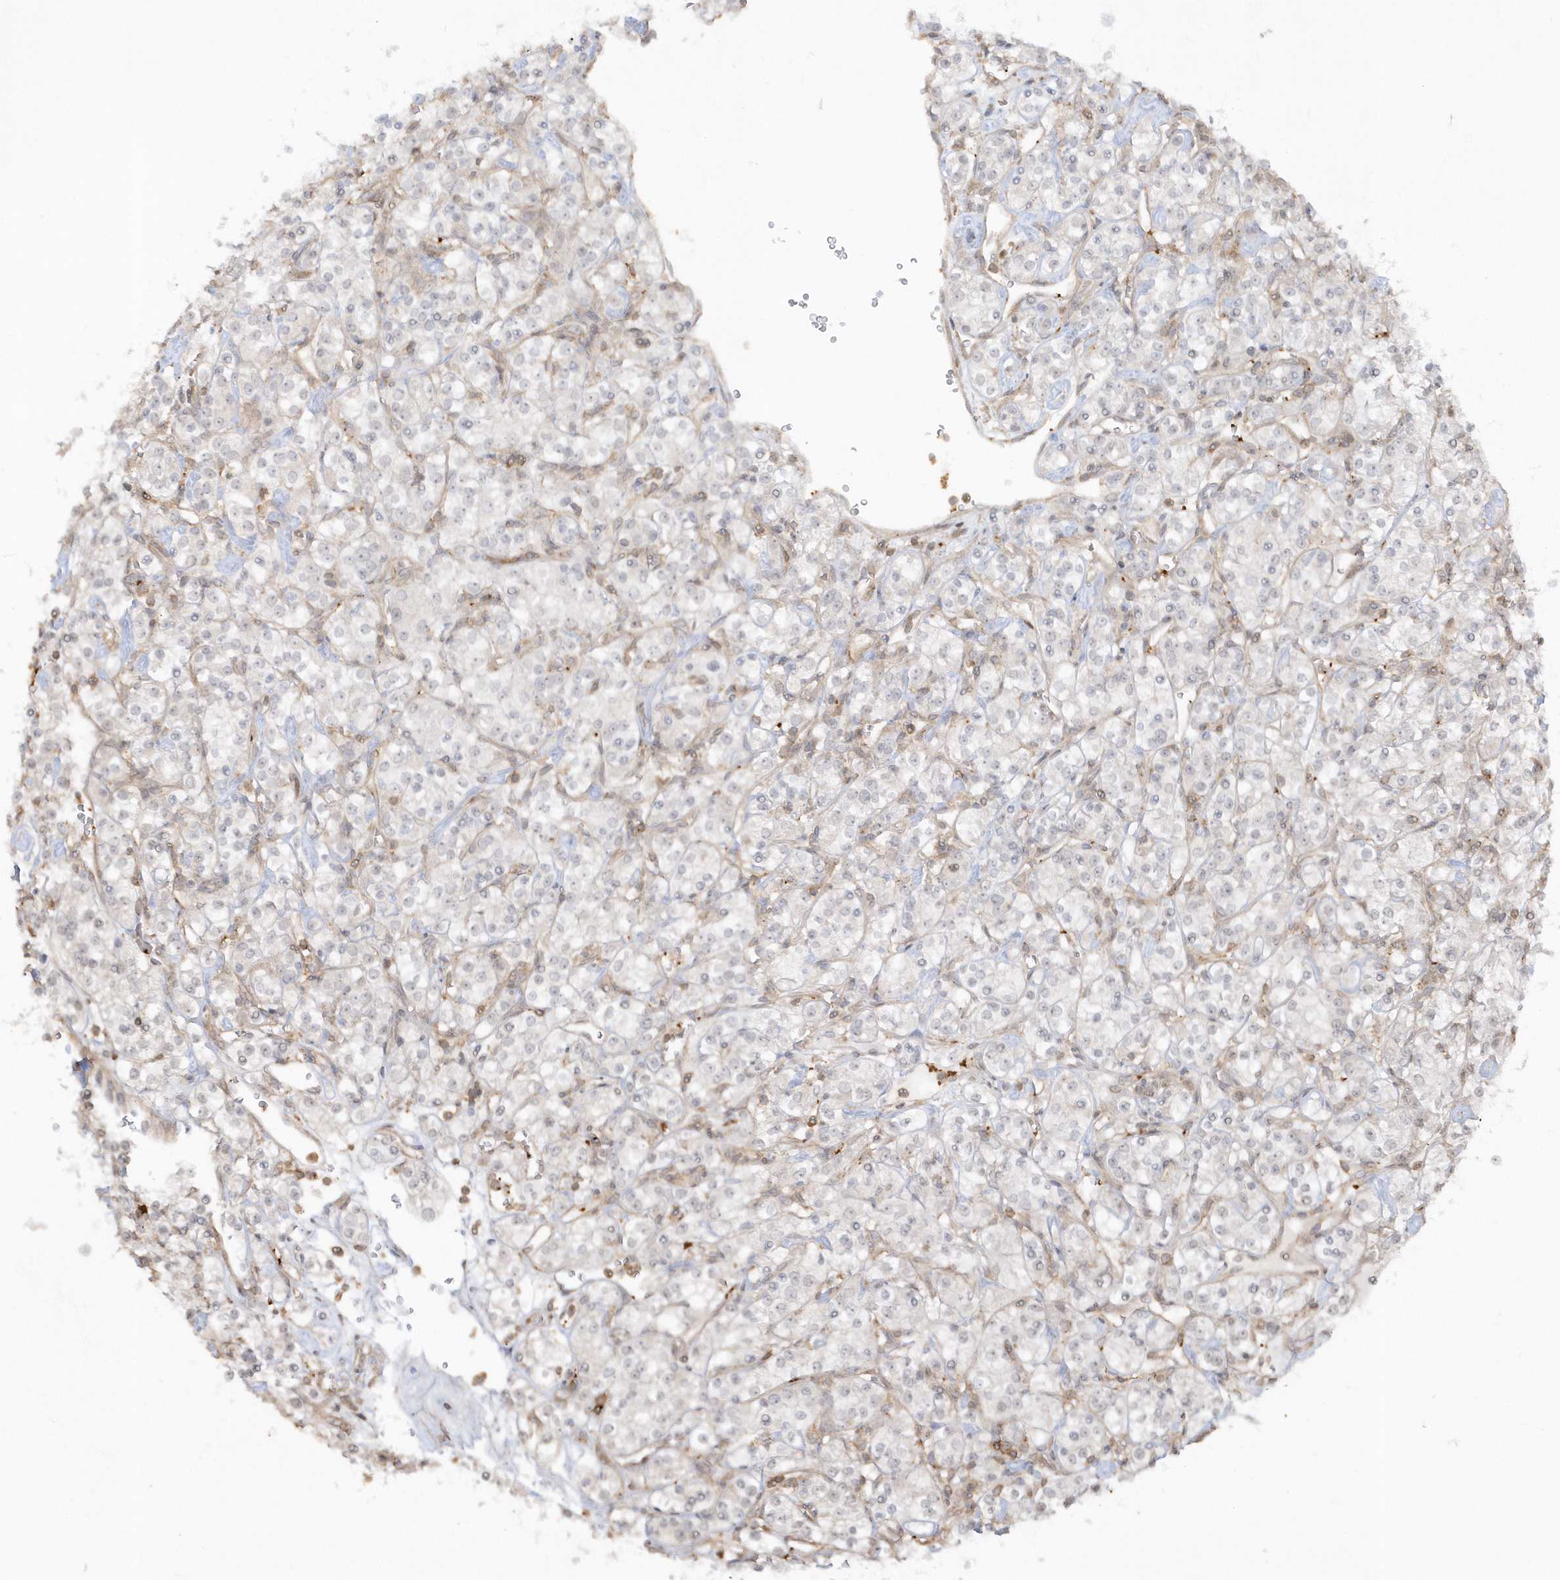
{"staining": {"intensity": "negative", "quantity": "none", "location": "none"}, "tissue": "renal cancer", "cell_type": "Tumor cells", "image_type": "cancer", "snomed": [{"axis": "morphology", "description": "Adenocarcinoma, NOS"}, {"axis": "topography", "description": "Kidney"}], "caption": "An immunohistochemistry (IHC) image of adenocarcinoma (renal) is shown. There is no staining in tumor cells of adenocarcinoma (renal). (DAB immunohistochemistry (IHC) visualized using brightfield microscopy, high magnification).", "gene": "BSN", "patient": {"sex": "male", "age": 77}}